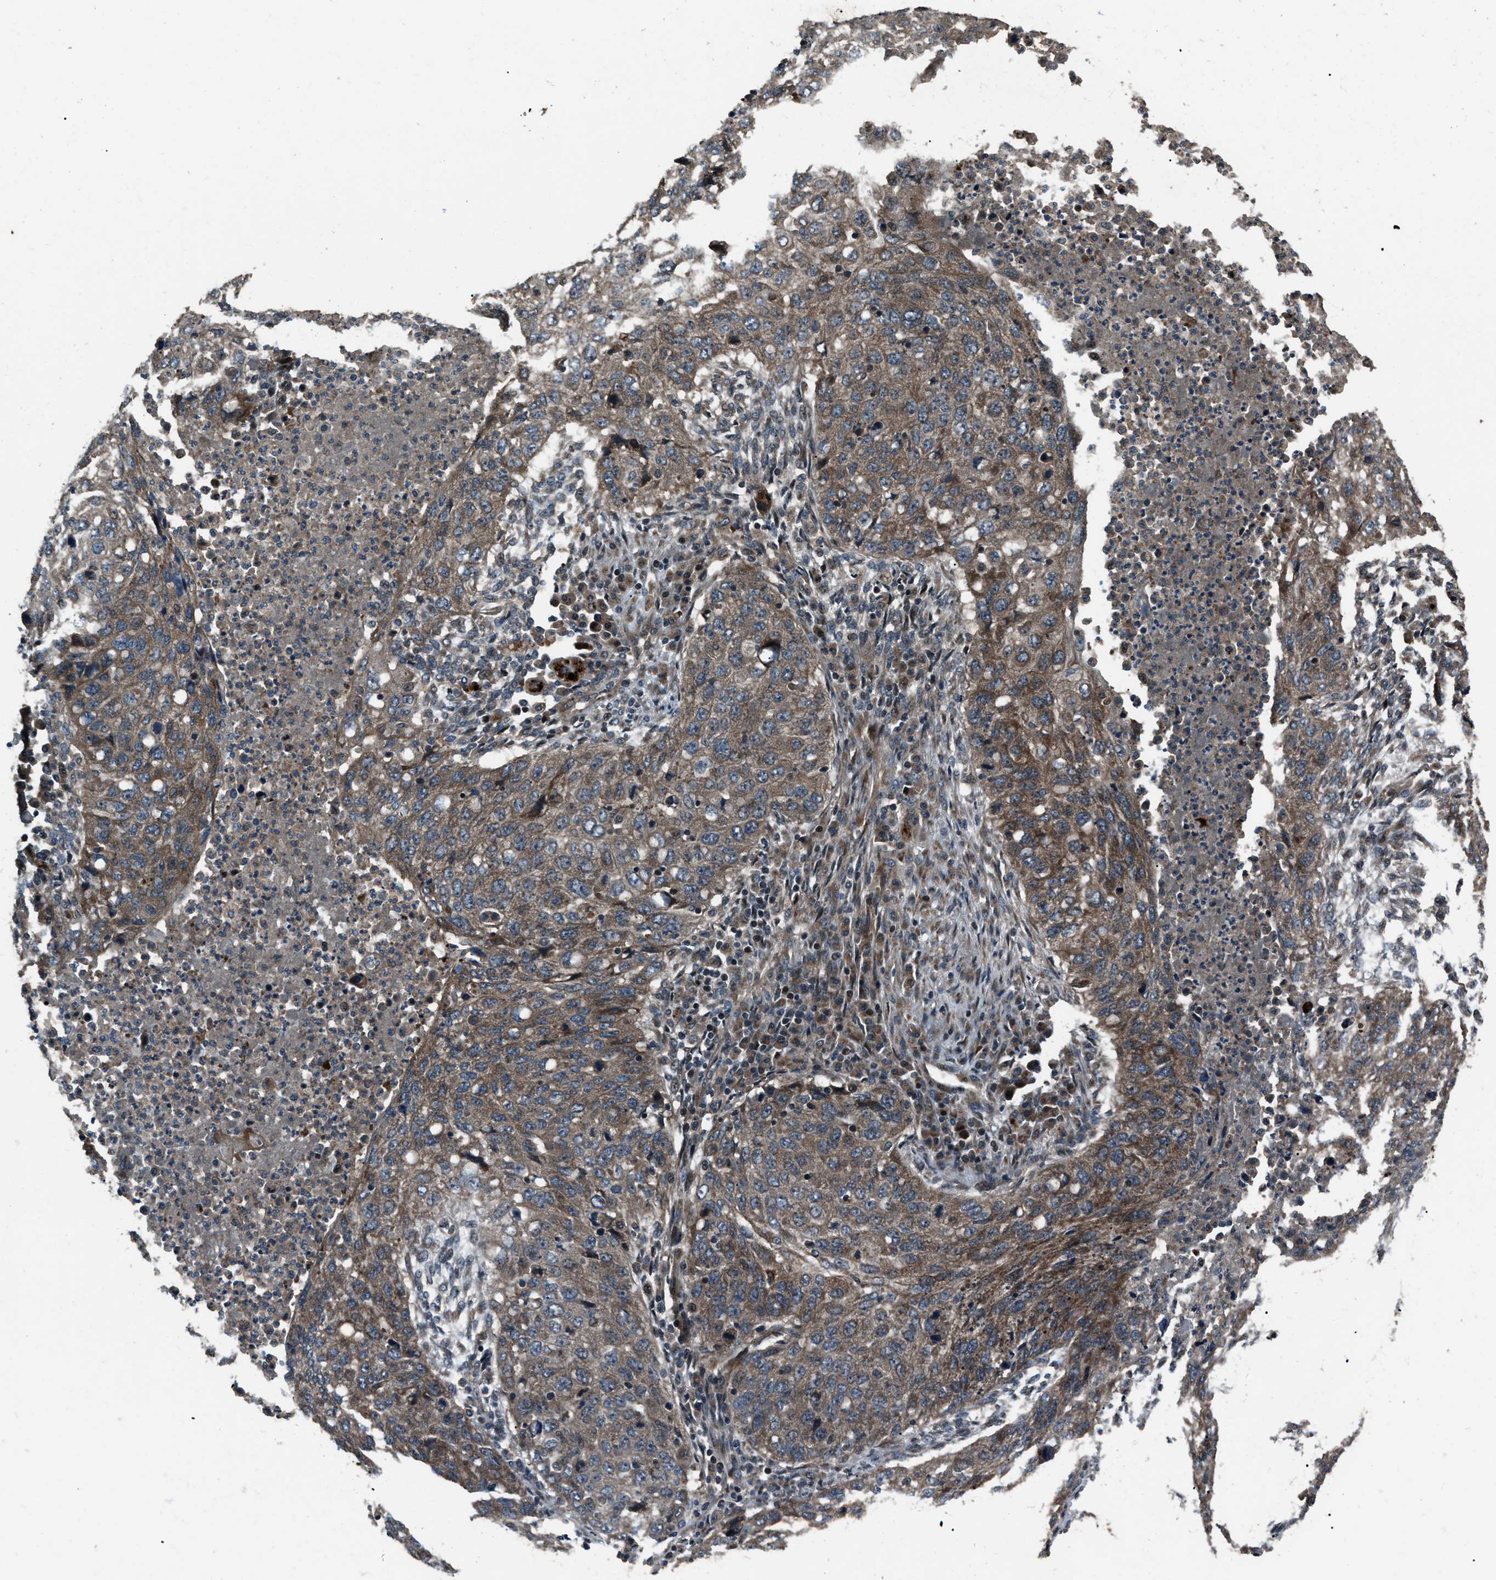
{"staining": {"intensity": "moderate", "quantity": ">75%", "location": "cytoplasmic/membranous"}, "tissue": "lung cancer", "cell_type": "Tumor cells", "image_type": "cancer", "snomed": [{"axis": "morphology", "description": "Squamous cell carcinoma, NOS"}, {"axis": "topography", "description": "Lung"}], "caption": "Immunohistochemistry (IHC) of human squamous cell carcinoma (lung) shows medium levels of moderate cytoplasmic/membranous staining in approximately >75% of tumor cells.", "gene": "IRAK4", "patient": {"sex": "female", "age": 63}}